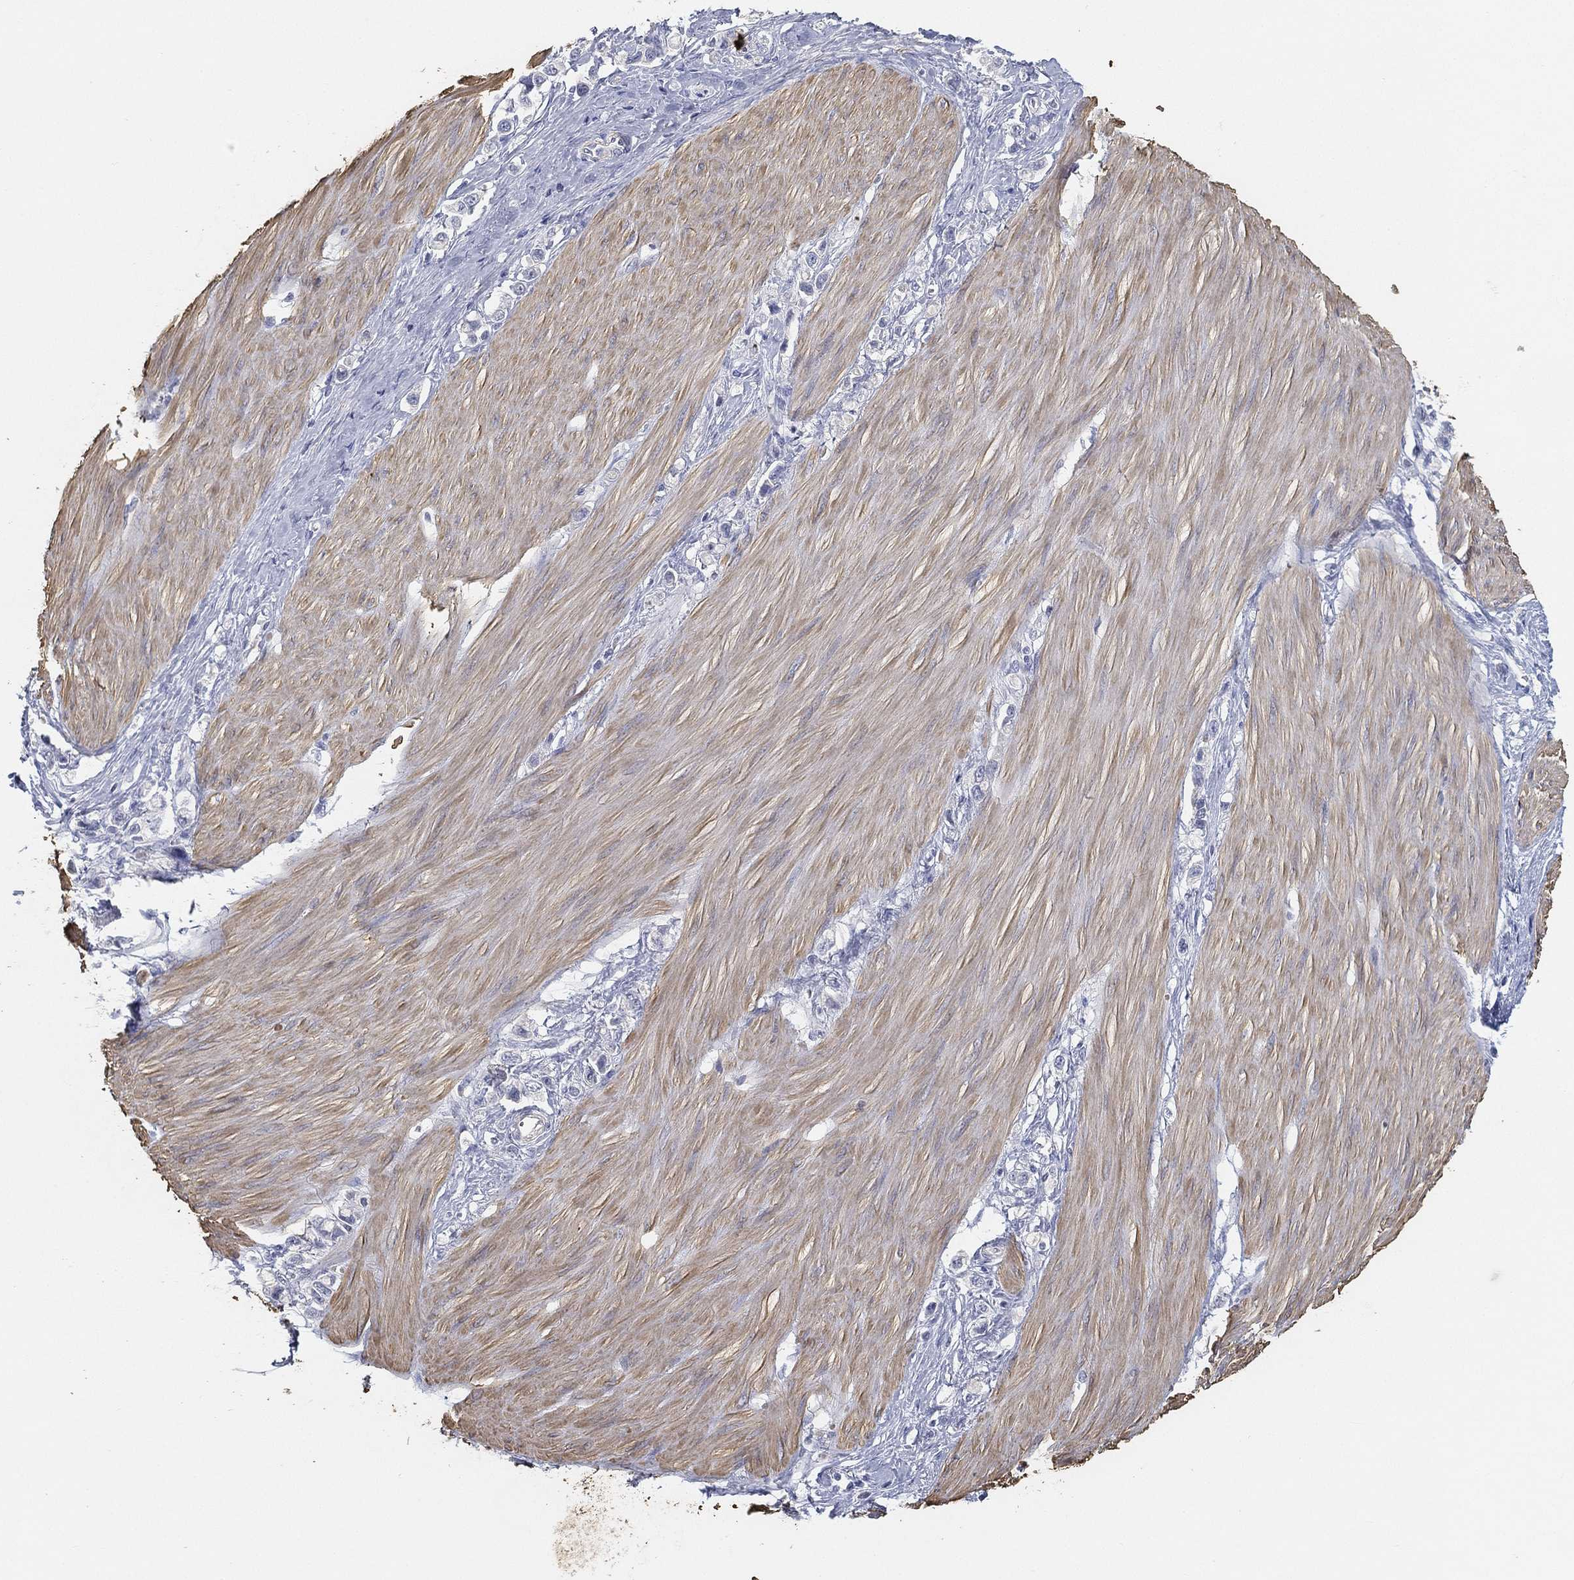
{"staining": {"intensity": "negative", "quantity": "none", "location": "none"}, "tissue": "stomach cancer", "cell_type": "Tumor cells", "image_type": "cancer", "snomed": [{"axis": "morphology", "description": "Normal tissue, NOS"}, {"axis": "morphology", "description": "Adenocarcinoma, NOS"}, {"axis": "morphology", "description": "Adenocarcinoma, High grade"}, {"axis": "topography", "description": "Stomach, upper"}, {"axis": "topography", "description": "Stomach"}], "caption": "Immunohistochemistry of stomach cancer demonstrates no positivity in tumor cells.", "gene": "GPR61", "patient": {"sex": "female", "age": 65}}